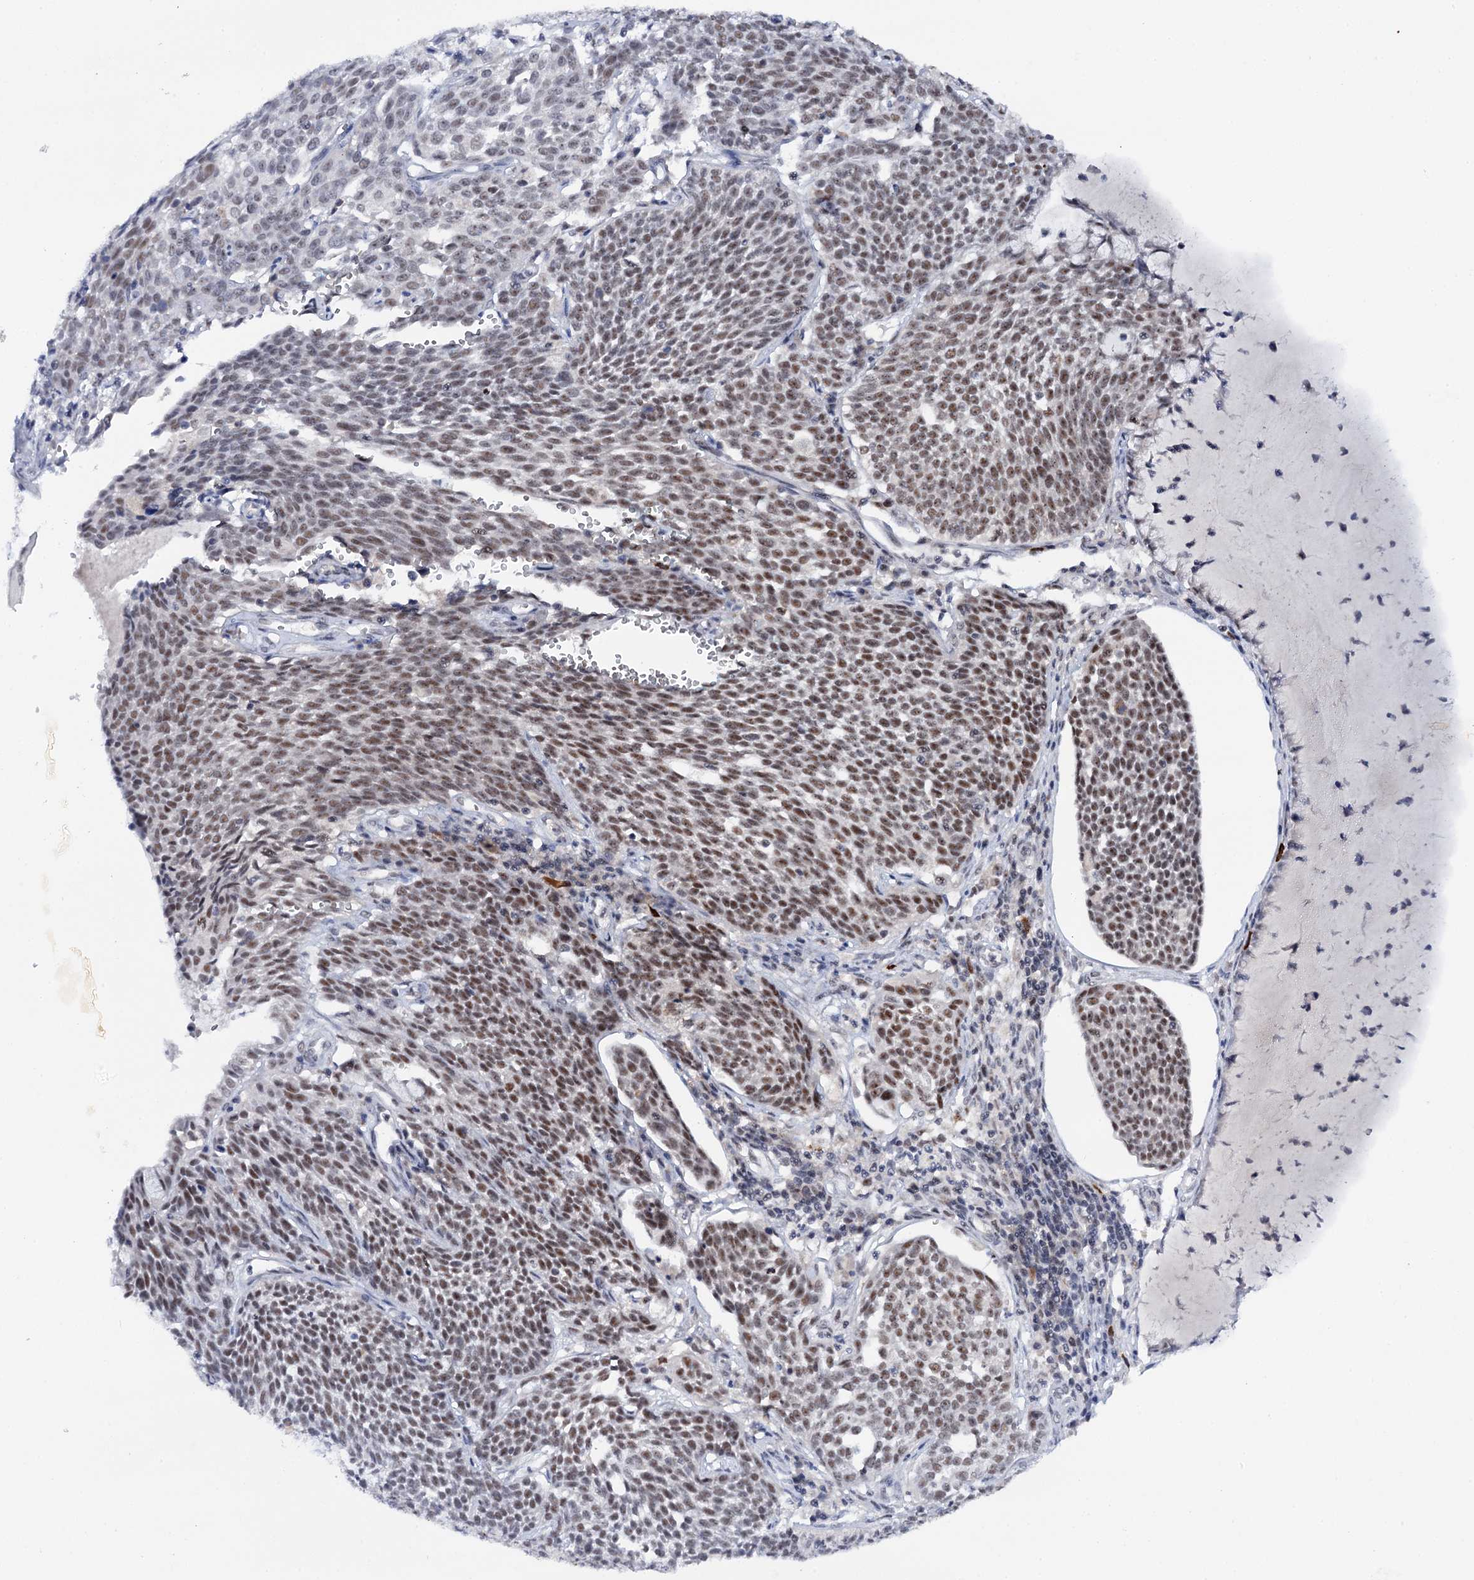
{"staining": {"intensity": "moderate", "quantity": "25%-75%", "location": "nuclear"}, "tissue": "cervical cancer", "cell_type": "Tumor cells", "image_type": "cancer", "snomed": [{"axis": "morphology", "description": "Squamous cell carcinoma, NOS"}, {"axis": "topography", "description": "Cervix"}], "caption": "Cervical cancer stained for a protein reveals moderate nuclear positivity in tumor cells.", "gene": "BUD13", "patient": {"sex": "female", "age": 34}}